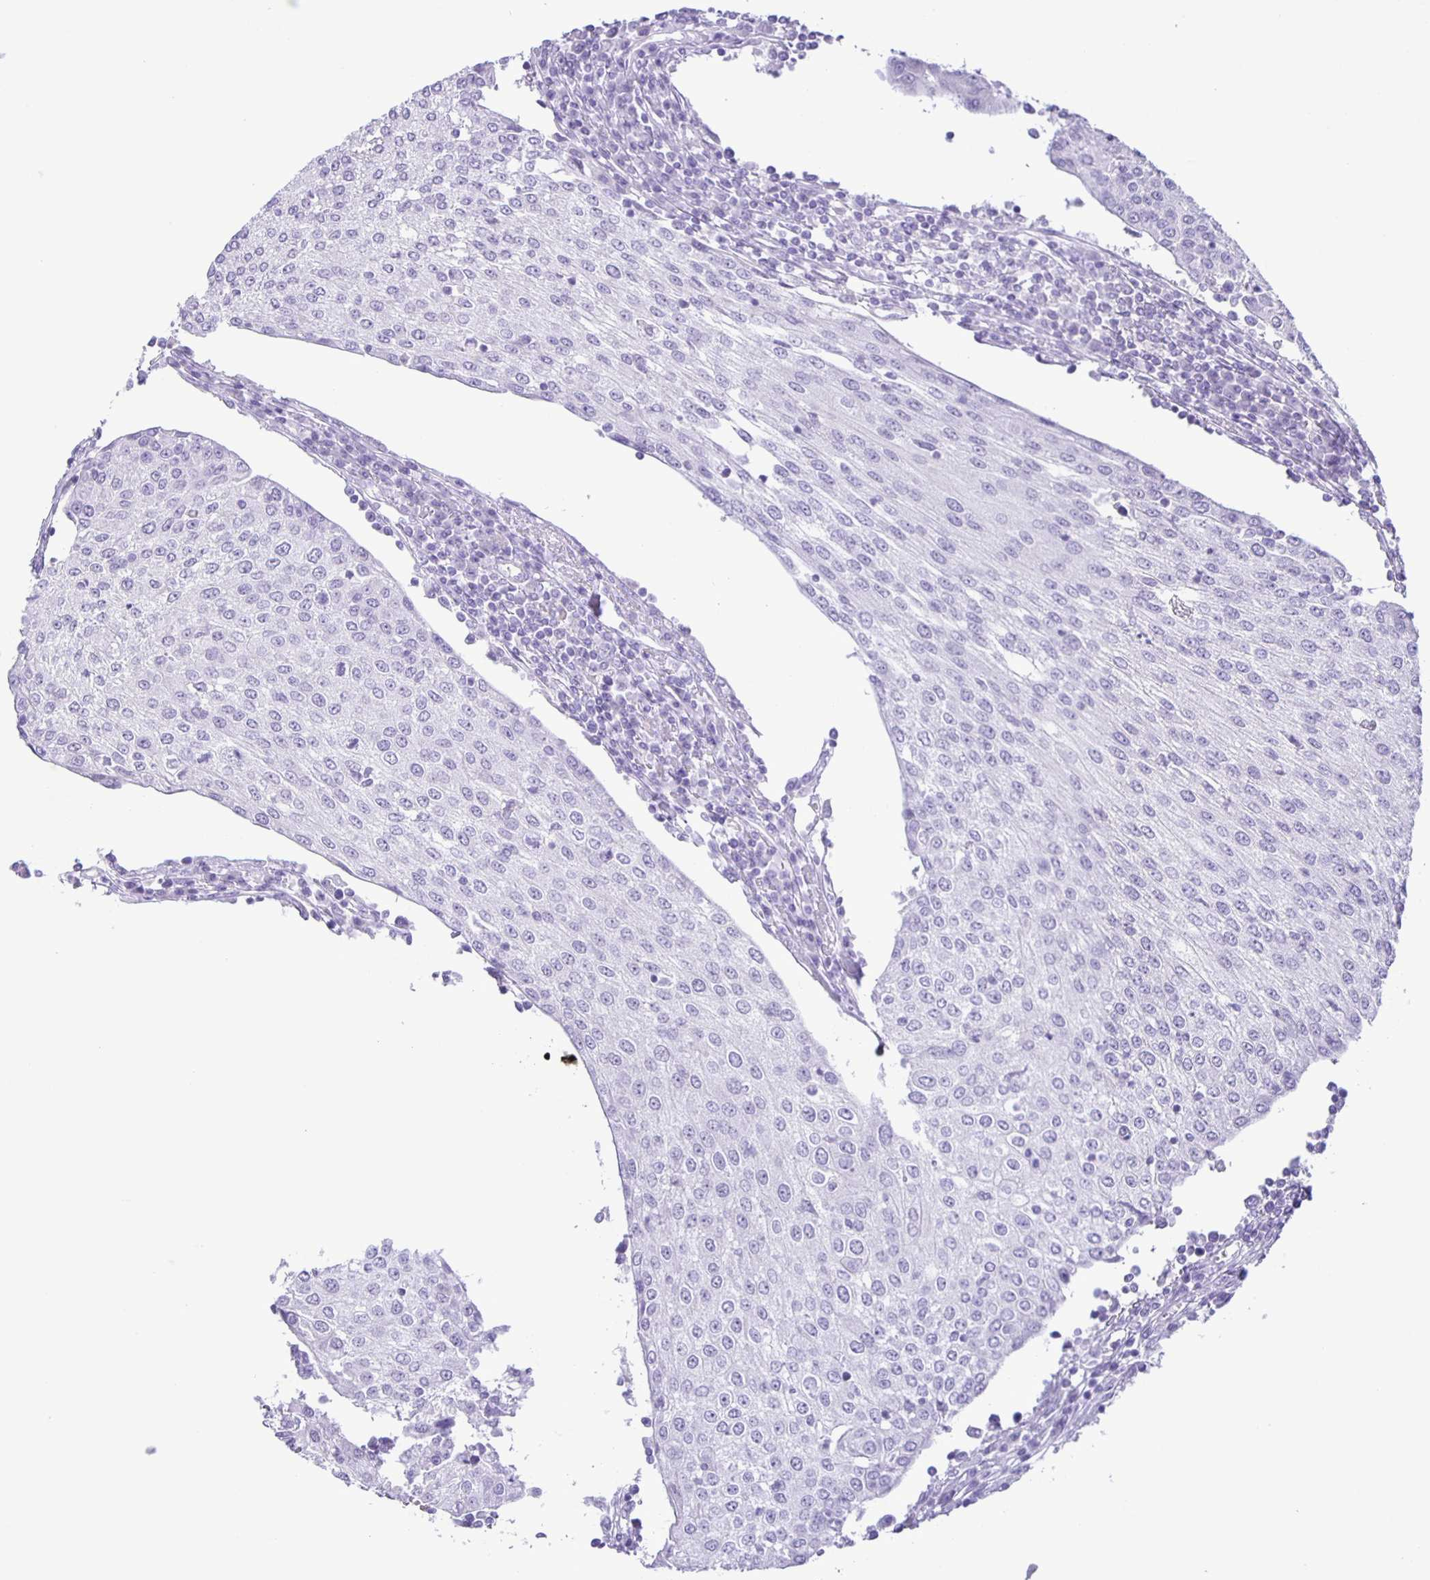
{"staining": {"intensity": "negative", "quantity": "none", "location": "none"}, "tissue": "urothelial cancer", "cell_type": "Tumor cells", "image_type": "cancer", "snomed": [{"axis": "morphology", "description": "Urothelial carcinoma, High grade"}, {"axis": "topography", "description": "Urinary bladder"}], "caption": "Urothelial cancer stained for a protein using immunohistochemistry (IHC) displays no positivity tumor cells.", "gene": "EZHIP", "patient": {"sex": "female", "age": 85}}